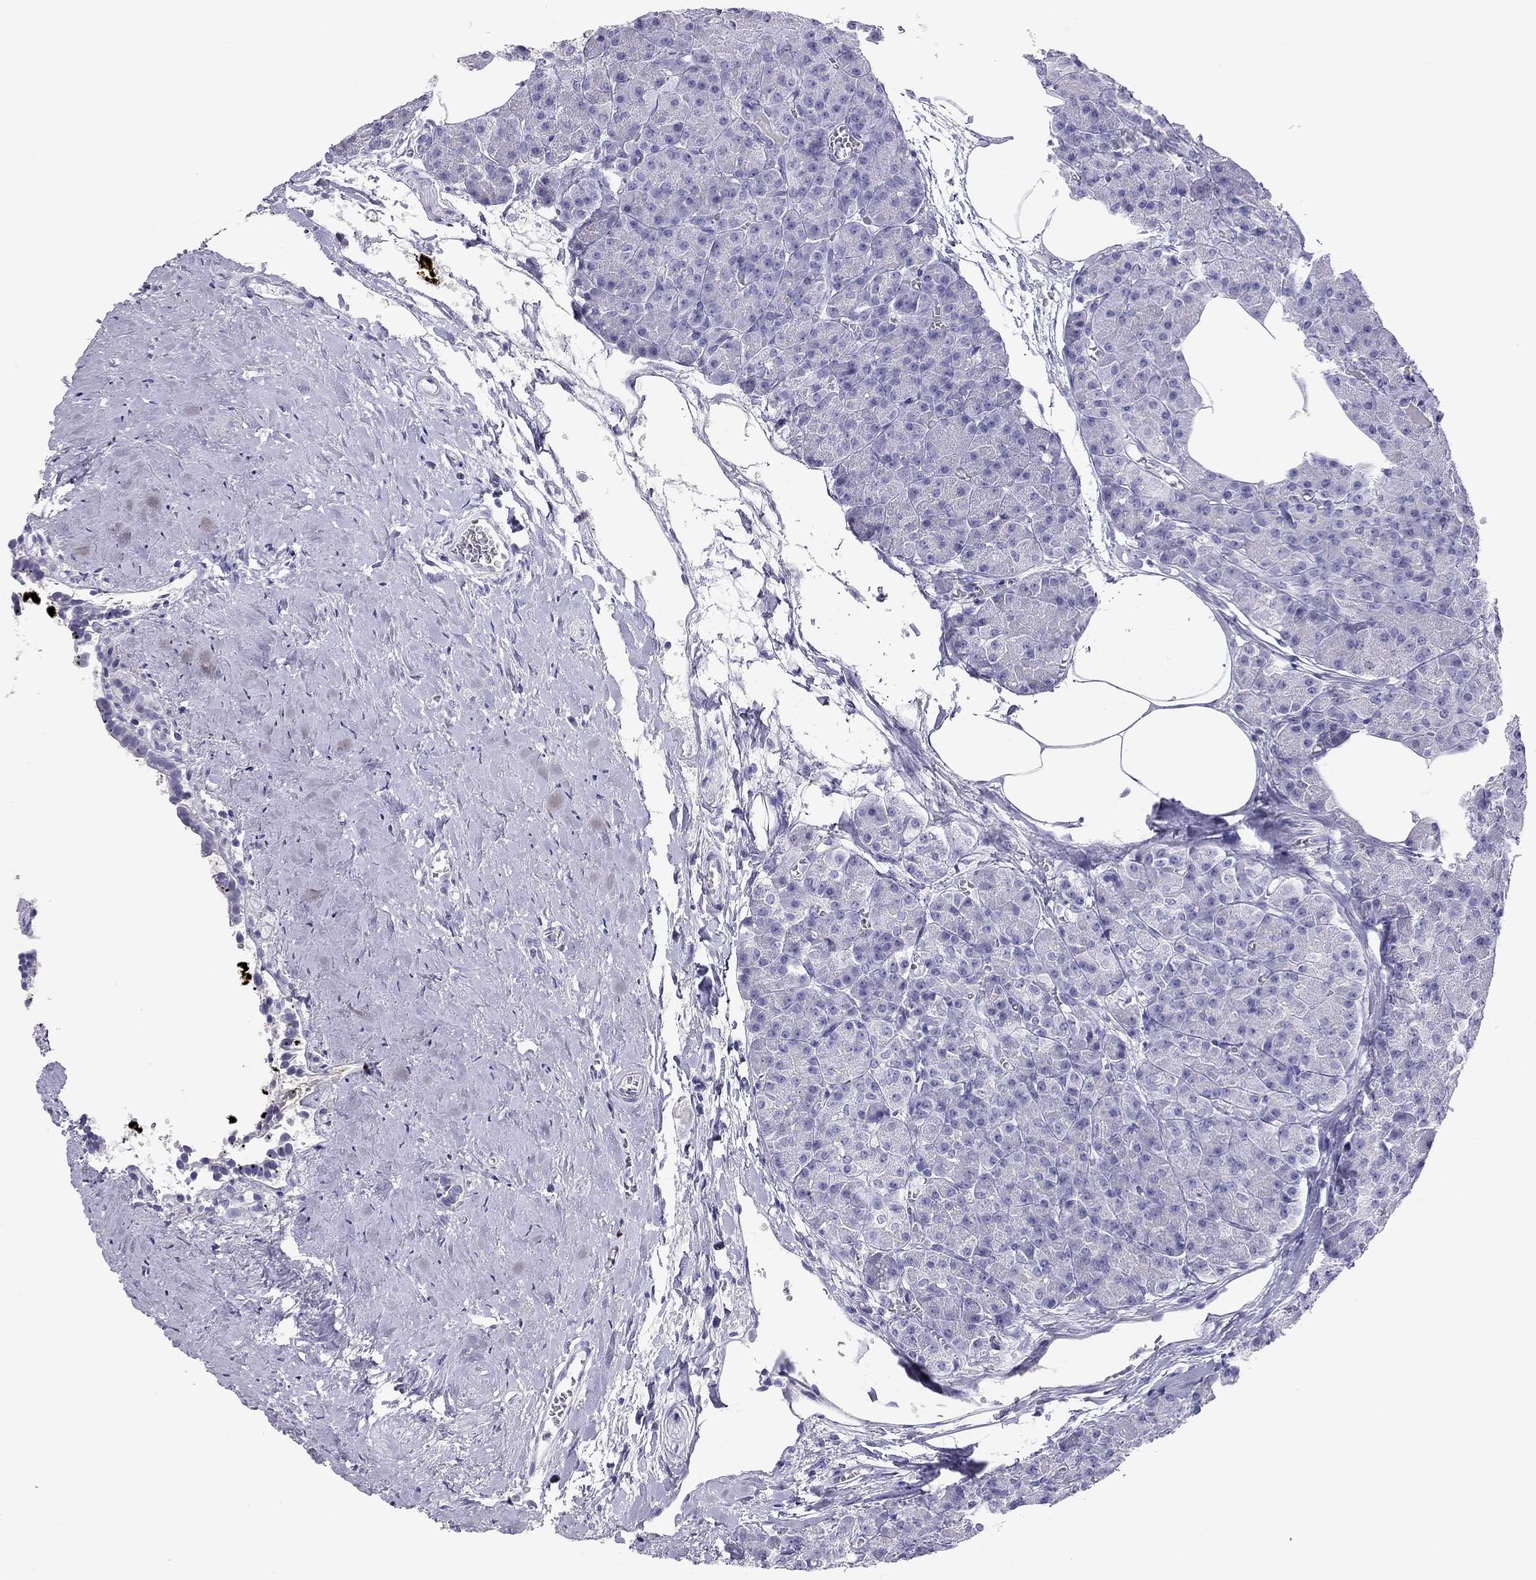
{"staining": {"intensity": "negative", "quantity": "none", "location": "none"}, "tissue": "pancreas", "cell_type": "Exocrine glandular cells", "image_type": "normal", "snomed": [{"axis": "morphology", "description": "Normal tissue, NOS"}, {"axis": "topography", "description": "Pancreas"}], "caption": "This photomicrograph is of unremarkable pancreas stained with immunohistochemistry (IHC) to label a protein in brown with the nuclei are counter-stained blue. There is no positivity in exocrine glandular cells.", "gene": "KLRG1", "patient": {"sex": "female", "age": 45}}